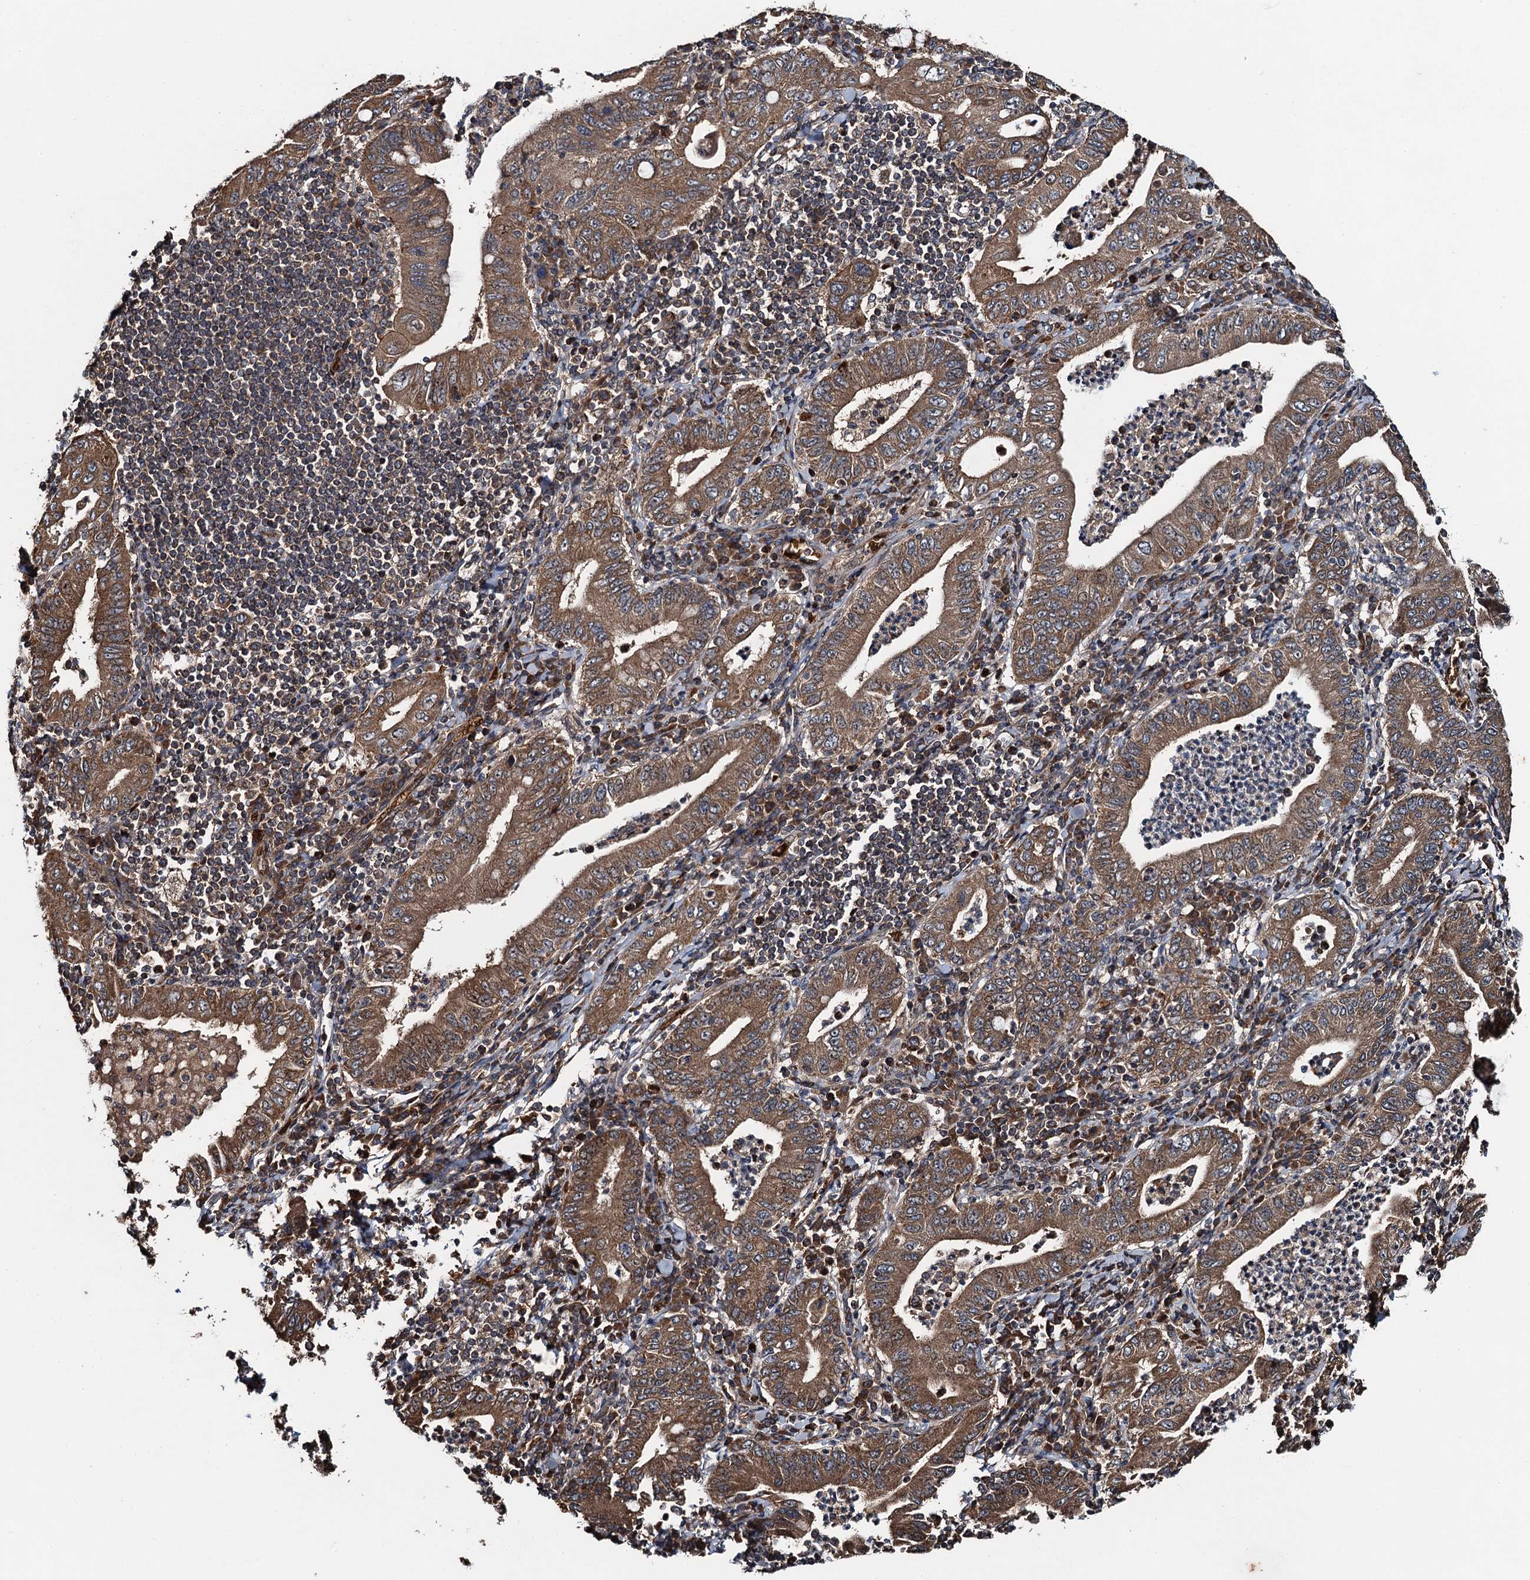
{"staining": {"intensity": "strong", "quantity": ">75%", "location": "cytoplasmic/membranous"}, "tissue": "stomach cancer", "cell_type": "Tumor cells", "image_type": "cancer", "snomed": [{"axis": "morphology", "description": "Normal tissue, NOS"}, {"axis": "morphology", "description": "Adenocarcinoma, NOS"}, {"axis": "topography", "description": "Esophagus"}, {"axis": "topography", "description": "Stomach, upper"}, {"axis": "topography", "description": "Peripheral nerve tissue"}], "caption": "Approximately >75% of tumor cells in human stomach adenocarcinoma demonstrate strong cytoplasmic/membranous protein positivity as visualized by brown immunohistochemical staining.", "gene": "SNX32", "patient": {"sex": "male", "age": 62}}